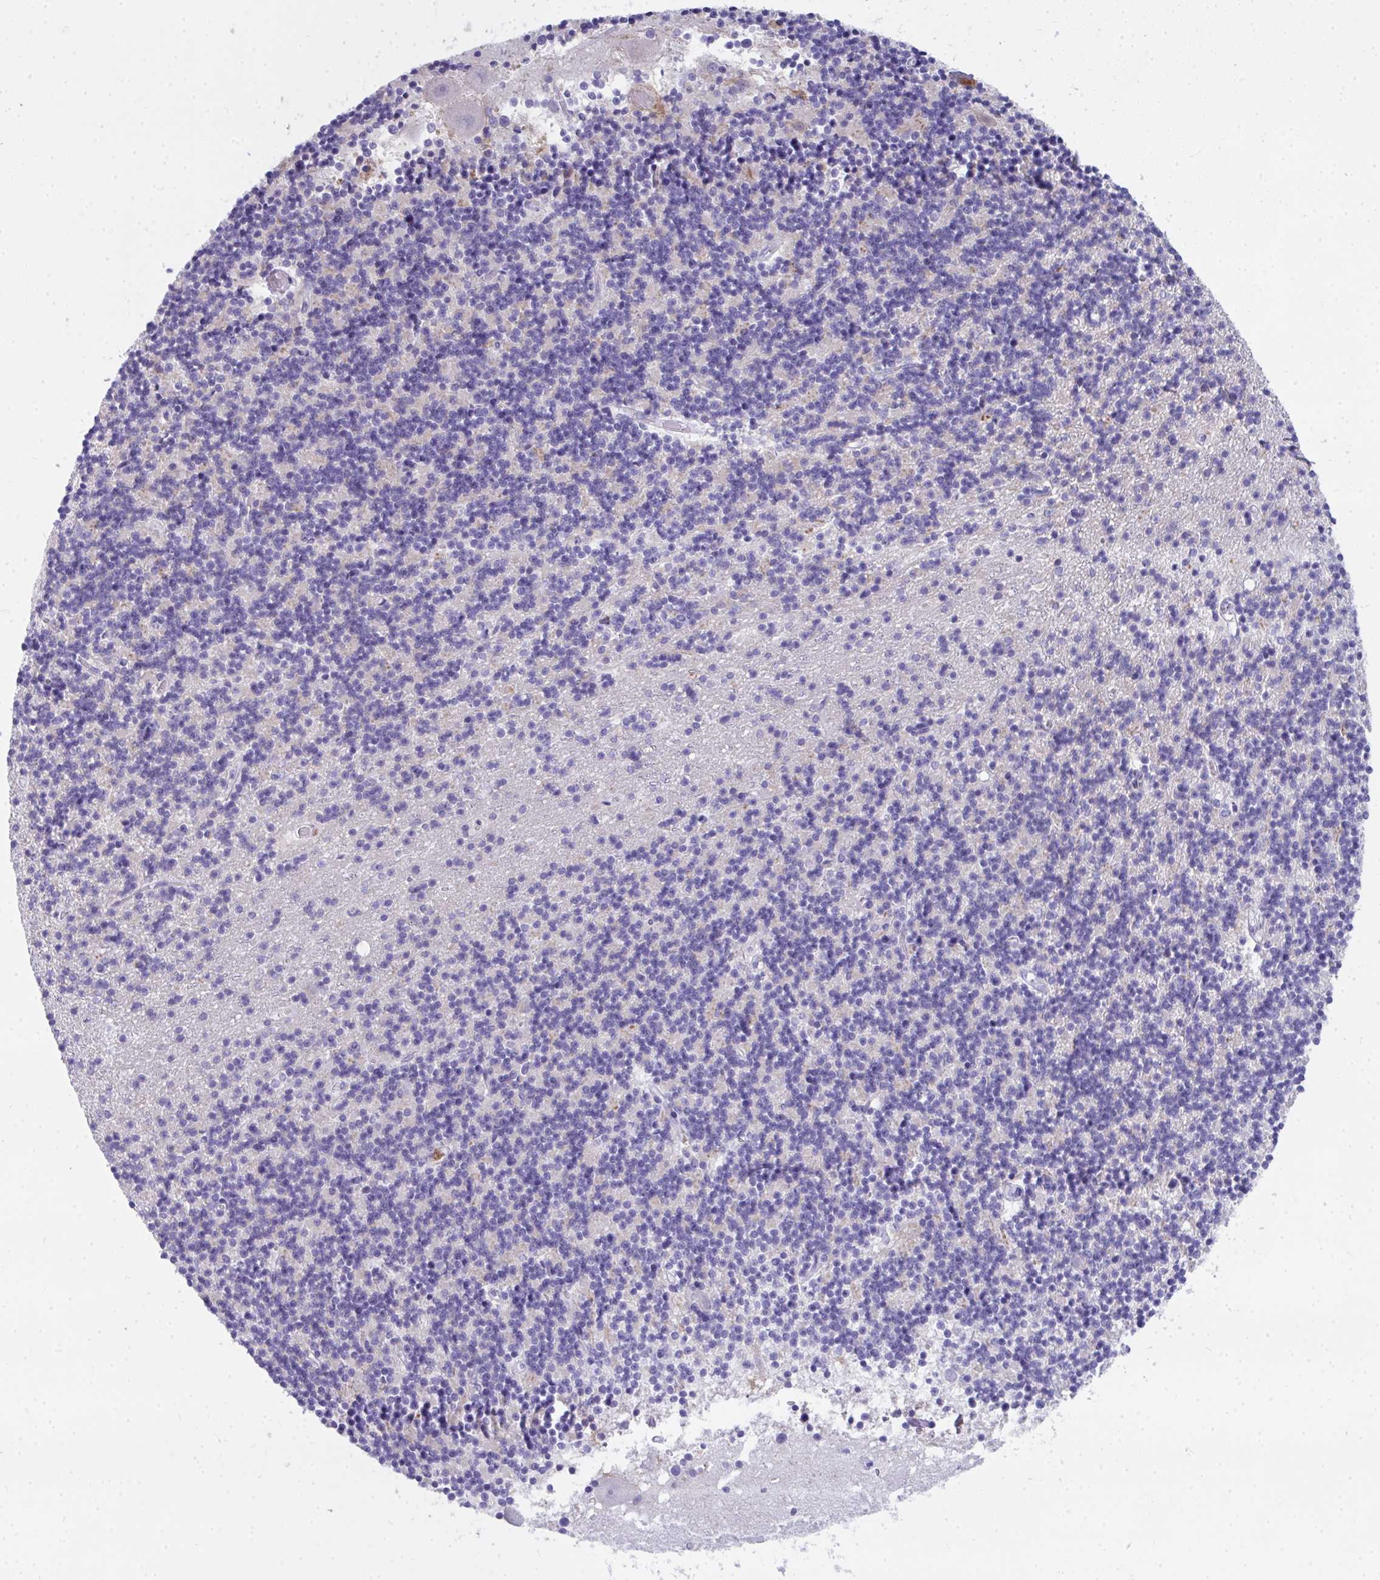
{"staining": {"intensity": "negative", "quantity": "none", "location": "none"}, "tissue": "cerebellum", "cell_type": "Cells in granular layer", "image_type": "normal", "snomed": [{"axis": "morphology", "description": "Normal tissue, NOS"}, {"axis": "topography", "description": "Cerebellum"}], "caption": "Cerebellum stained for a protein using immunohistochemistry (IHC) displays no staining cells in granular layer.", "gene": "COA5", "patient": {"sex": "male", "age": 54}}